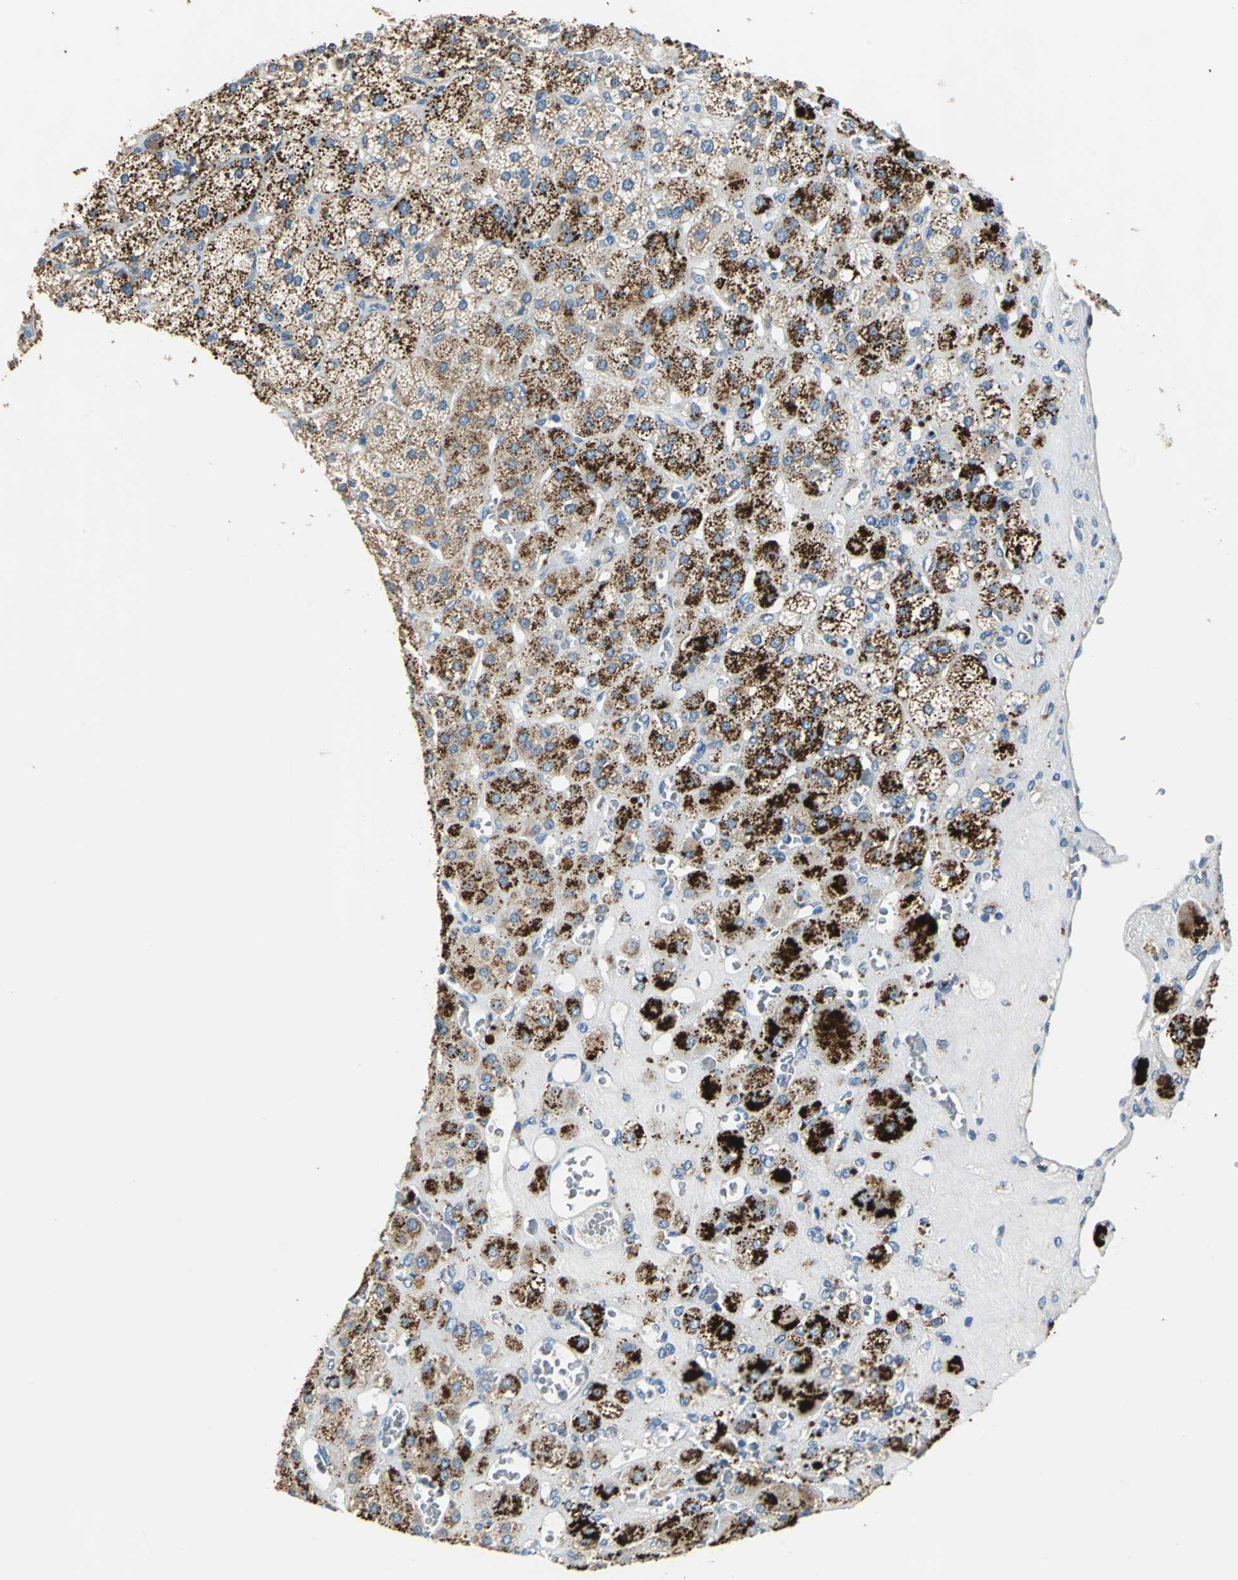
{"staining": {"intensity": "moderate", "quantity": ">75%", "location": "cytoplasmic/membranous"}, "tissue": "adrenal gland", "cell_type": "Glandular cells", "image_type": "normal", "snomed": [{"axis": "morphology", "description": "Normal tissue, NOS"}, {"axis": "topography", "description": "Adrenal gland"}], "caption": "Immunohistochemistry image of unremarkable adrenal gland: adrenal gland stained using IHC demonstrates medium levels of moderate protein expression localized specifically in the cytoplasmic/membranous of glandular cells, appearing as a cytoplasmic/membranous brown color.", "gene": "RASD2", "patient": {"sex": "female", "age": 71}}